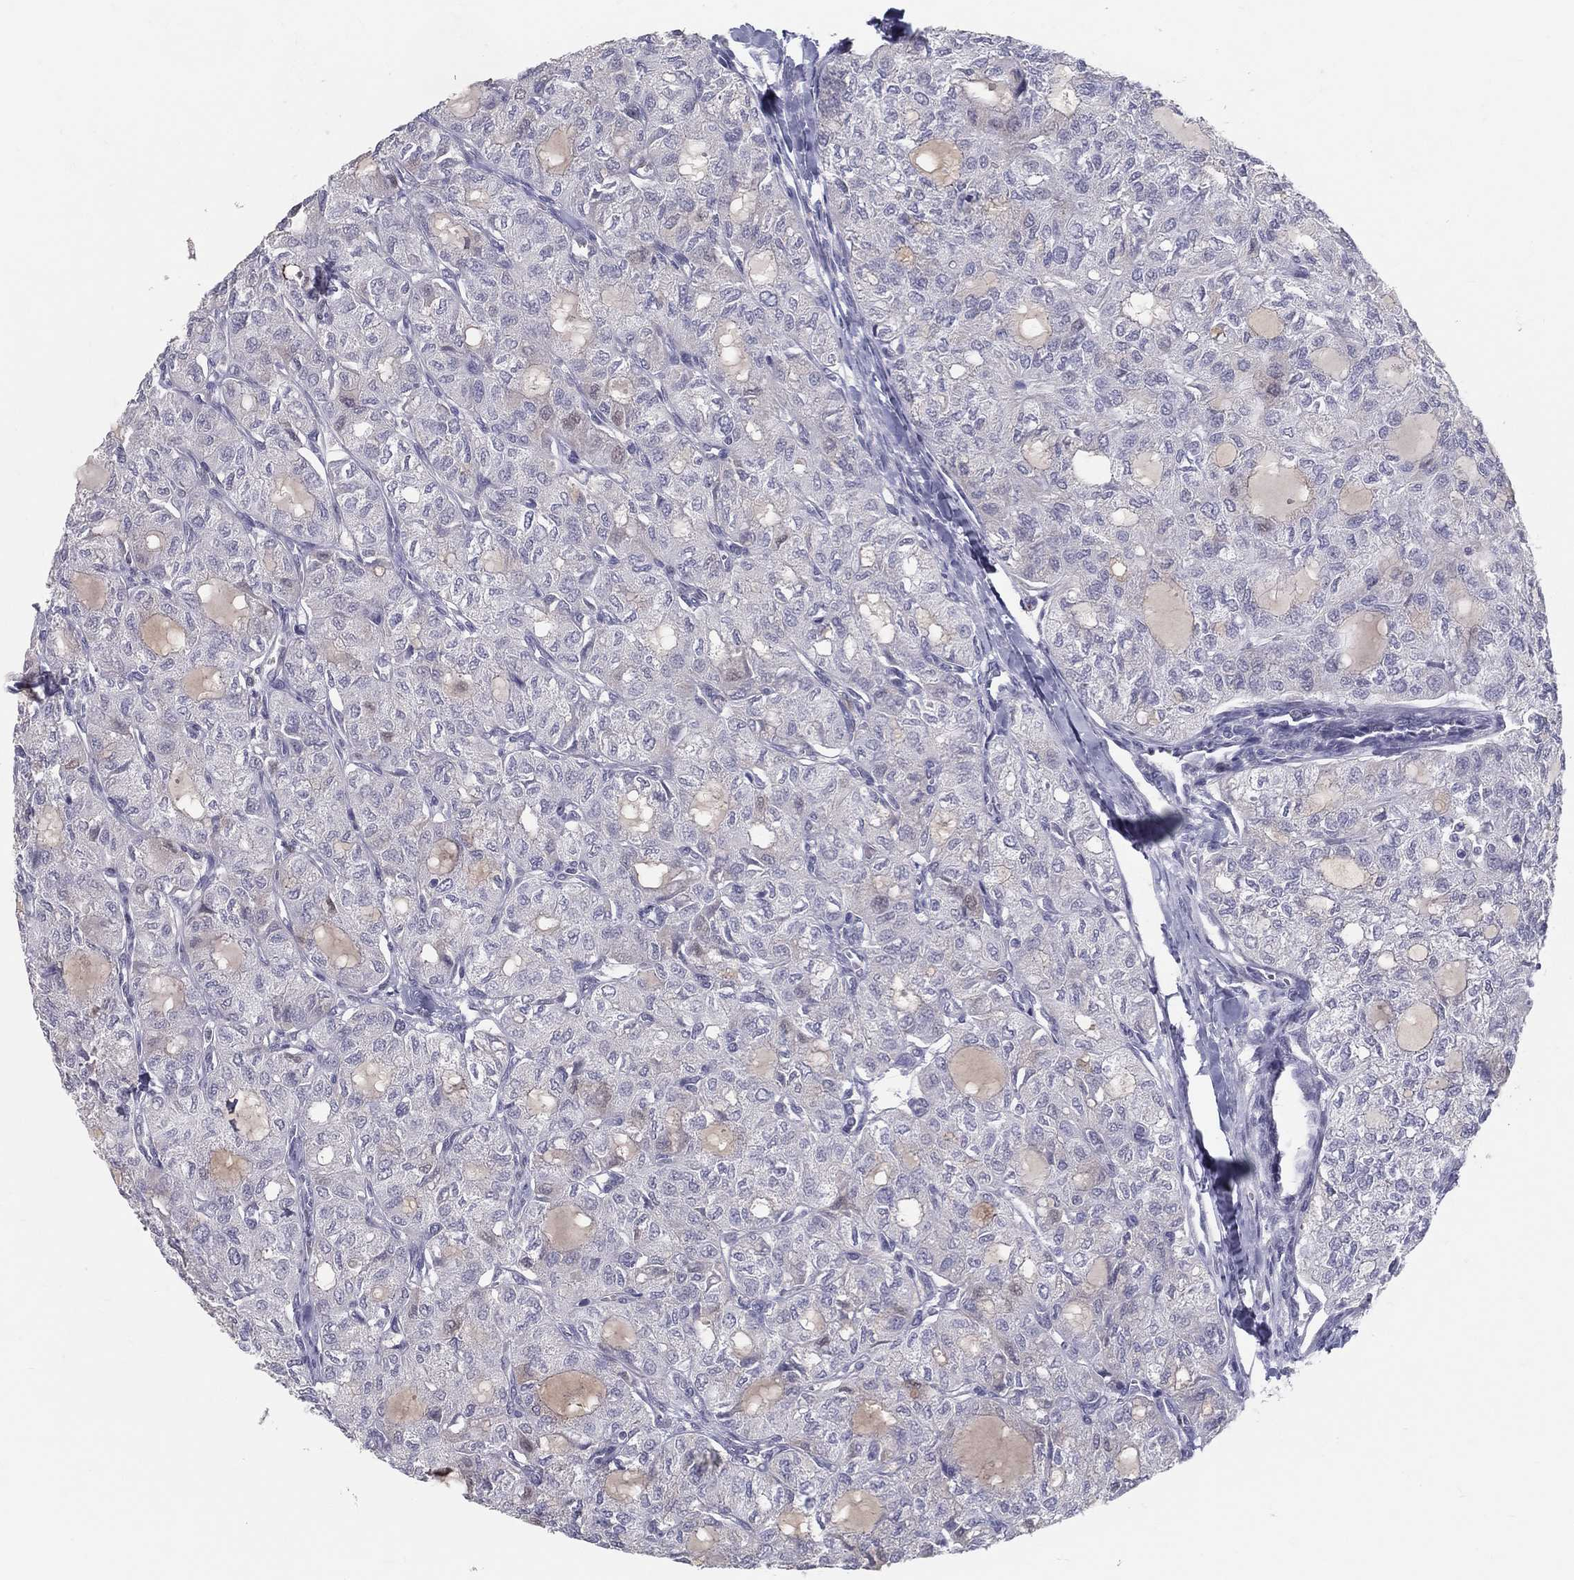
{"staining": {"intensity": "negative", "quantity": "none", "location": "none"}, "tissue": "thyroid cancer", "cell_type": "Tumor cells", "image_type": "cancer", "snomed": [{"axis": "morphology", "description": "Follicular adenoma carcinoma, NOS"}, {"axis": "topography", "description": "Thyroid gland"}], "caption": "This histopathology image is of thyroid cancer stained with IHC to label a protein in brown with the nuclei are counter-stained blue. There is no expression in tumor cells. Nuclei are stained in blue.", "gene": "ACE2", "patient": {"sex": "male", "age": 75}}